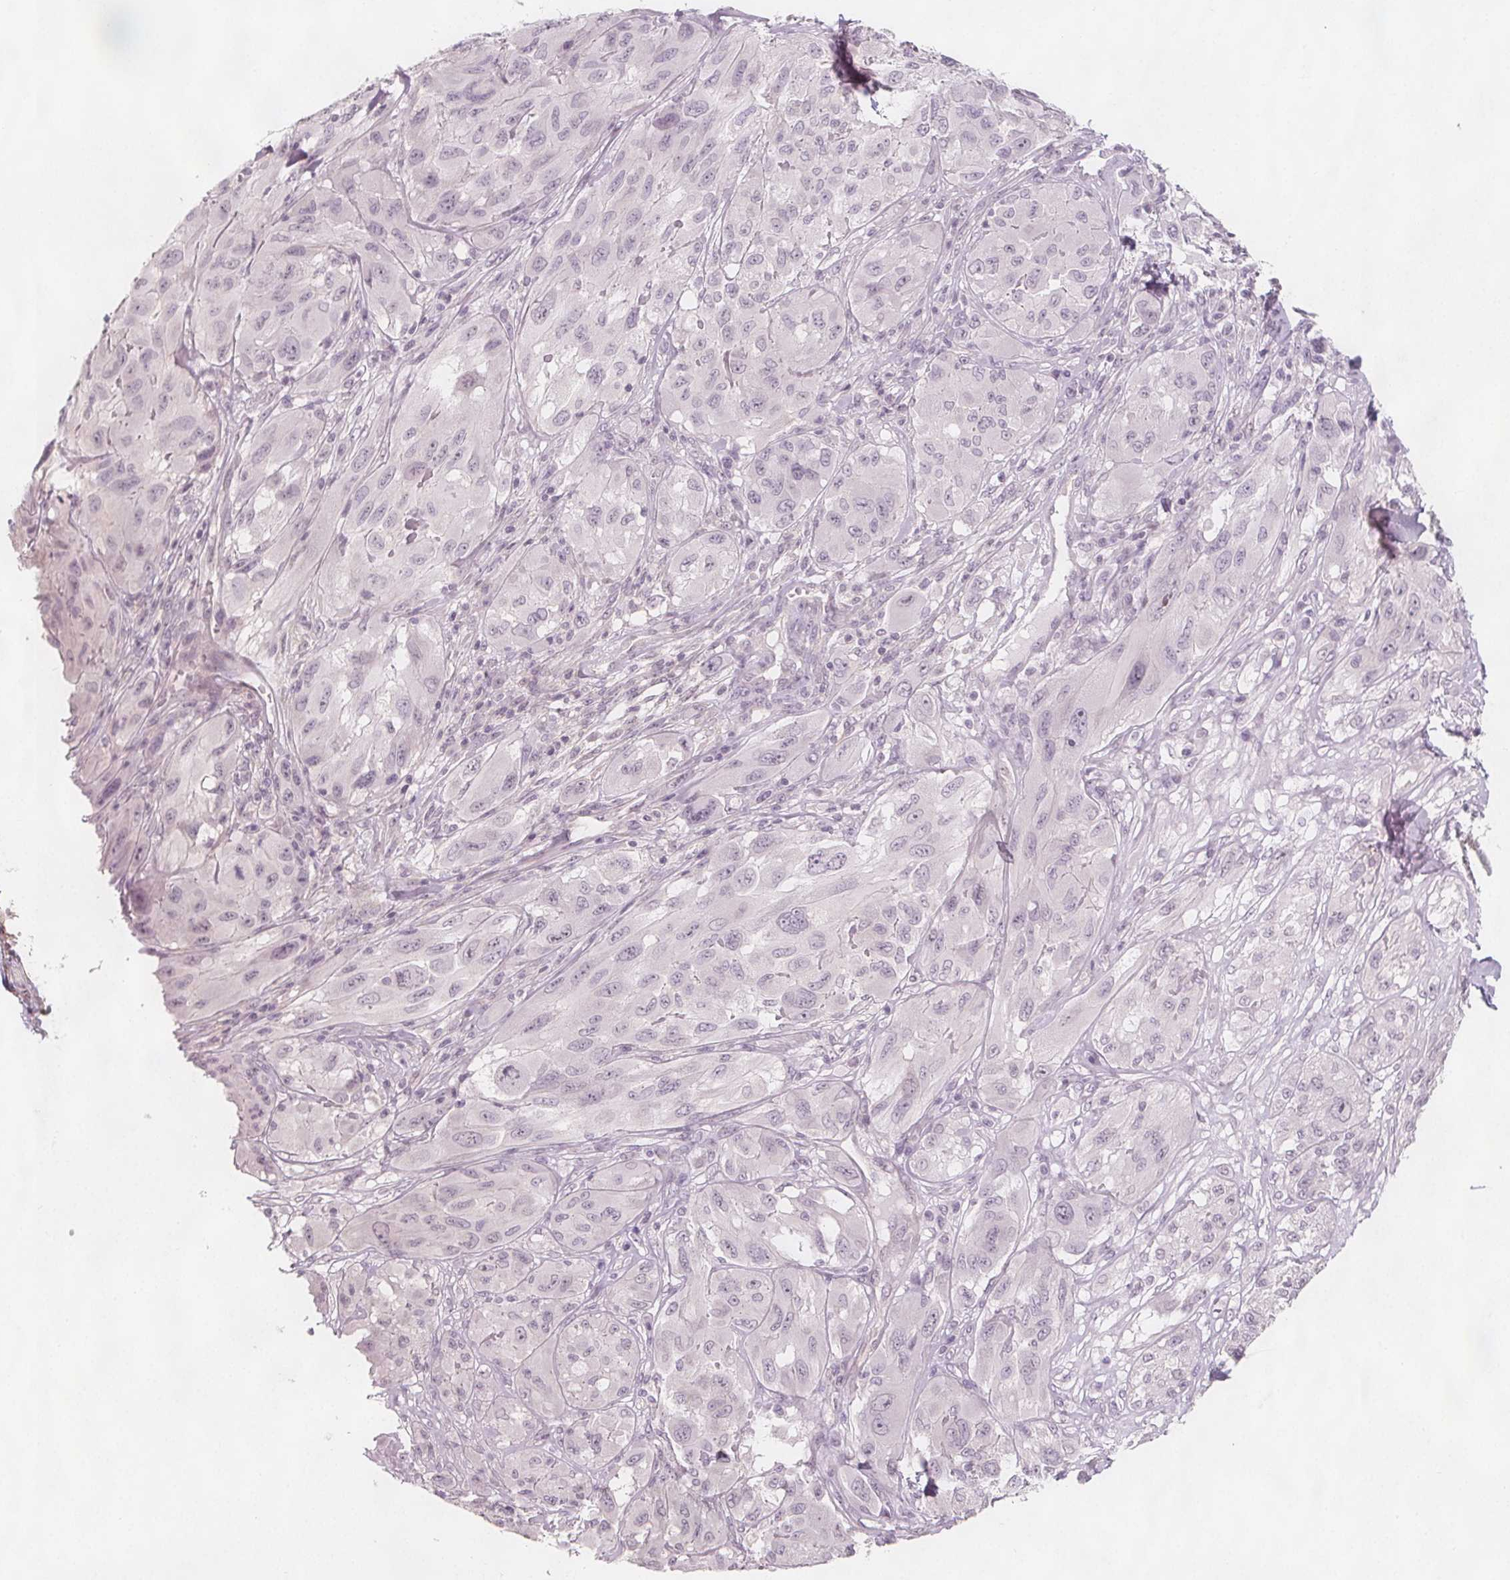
{"staining": {"intensity": "negative", "quantity": "none", "location": "none"}, "tissue": "melanoma", "cell_type": "Tumor cells", "image_type": "cancer", "snomed": [{"axis": "morphology", "description": "Malignant melanoma, NOS"}, {"axis": "topography", "description": "Skin"}], "caption": "This image is of melanoma stained with immunohistochemistry (IHC) to label a protein in brown with the nuclei are counter-stained blue. There is no expression in tumor cells.", "gene": "C1orf167", "patient": {"sex": "female", "age": 91}}